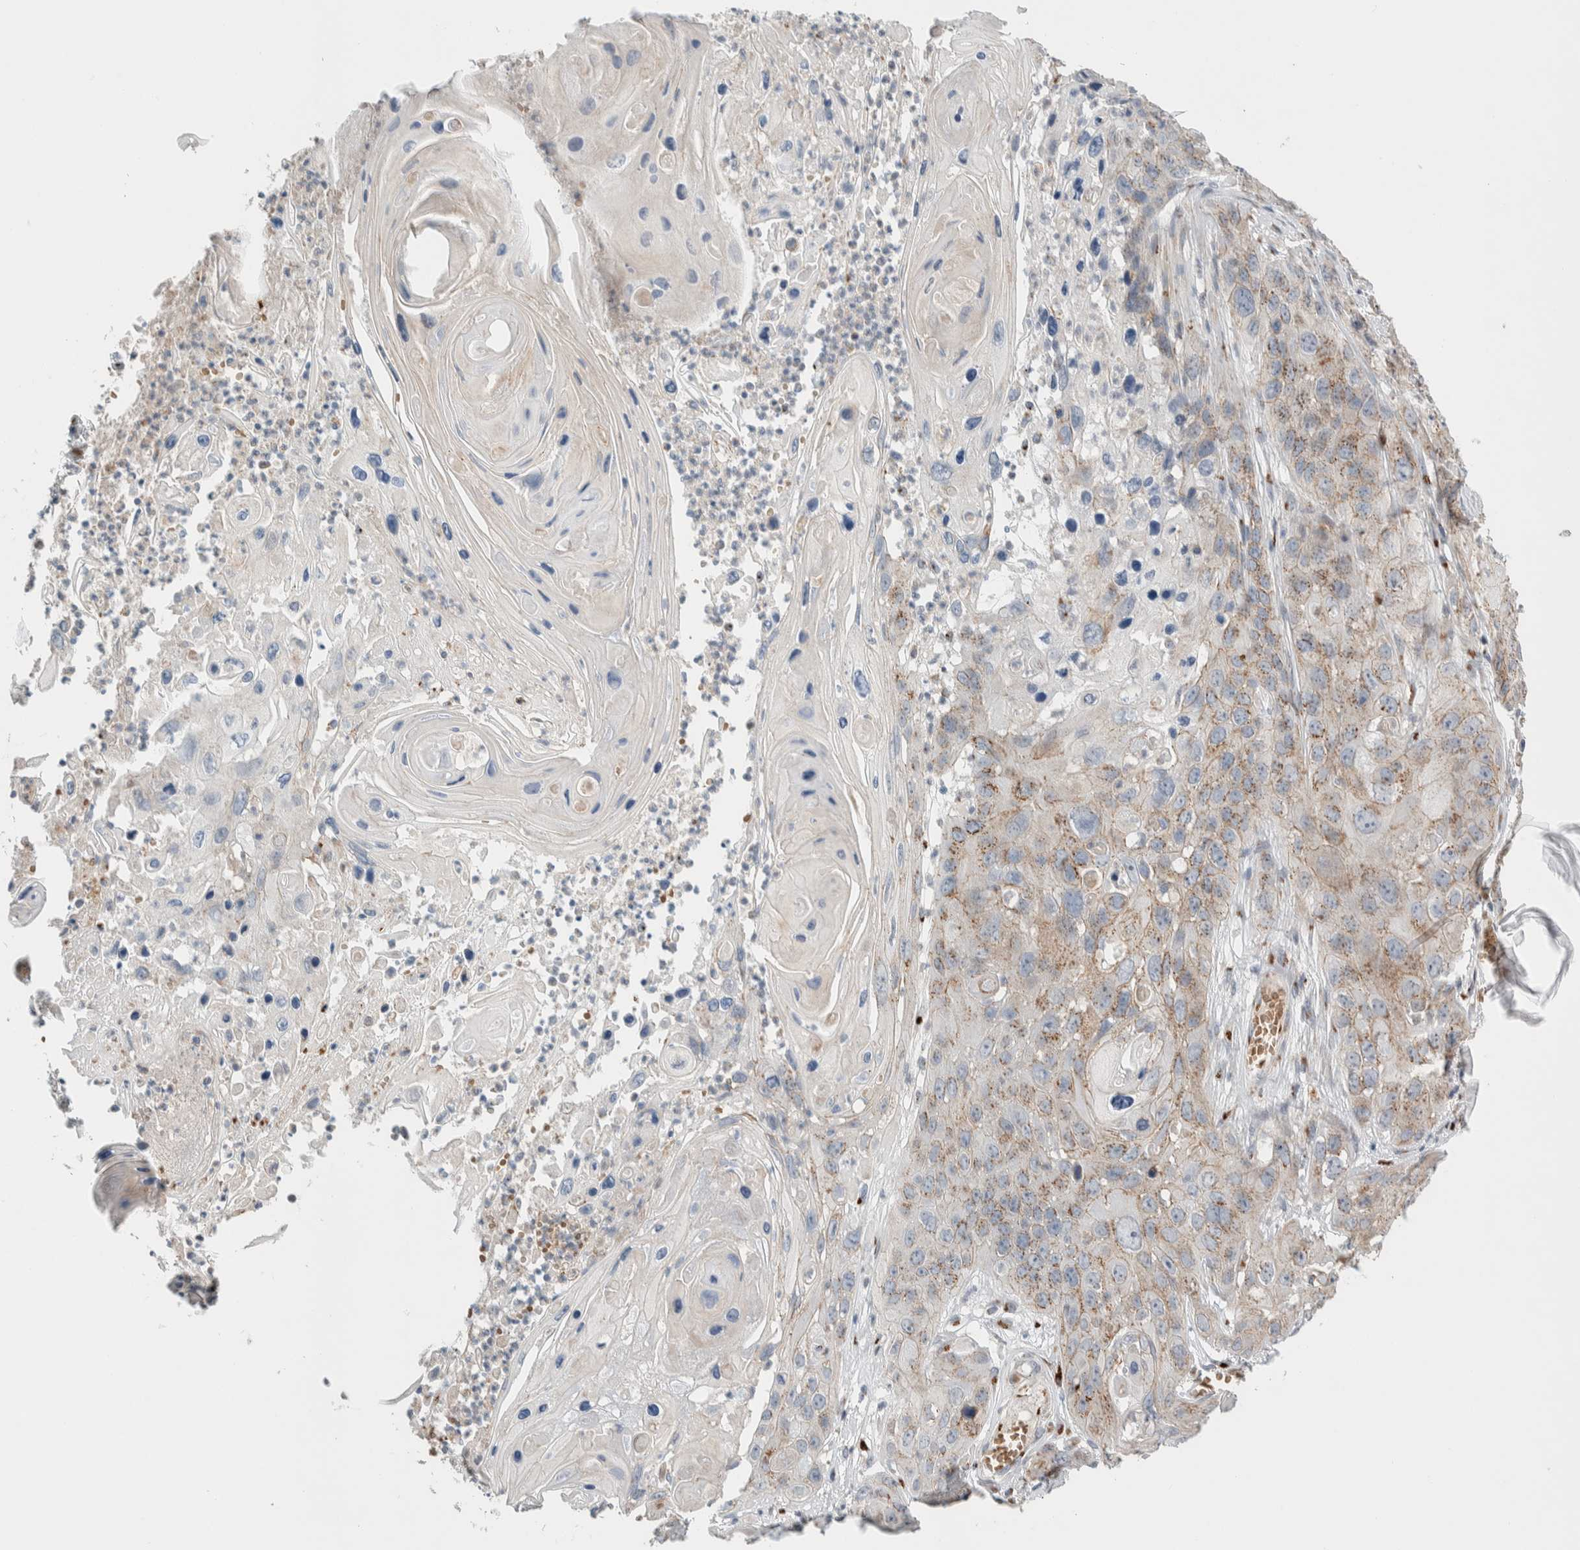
{"staining": {"intensity": "weak", "quantity": ">75%", "location": "cytoplasmic/membranous"}, "tissue": "skin cancer", "cell_type": "Tumor cells", "image_type": "cancer", "snomed": [{"axis": "morphology", "description": "Squamous cell carcinoma, NOS"}, {"axis": "topography", "description": "Skin"}], "caption": "The micrograph demonstrates staining of skin cancer, revealing weak cytoplasmic/membranous protein expression (brown color) within tumor cells.", "gene": "SLC38A10", "patient": {"sex": "male", "age": 55}}